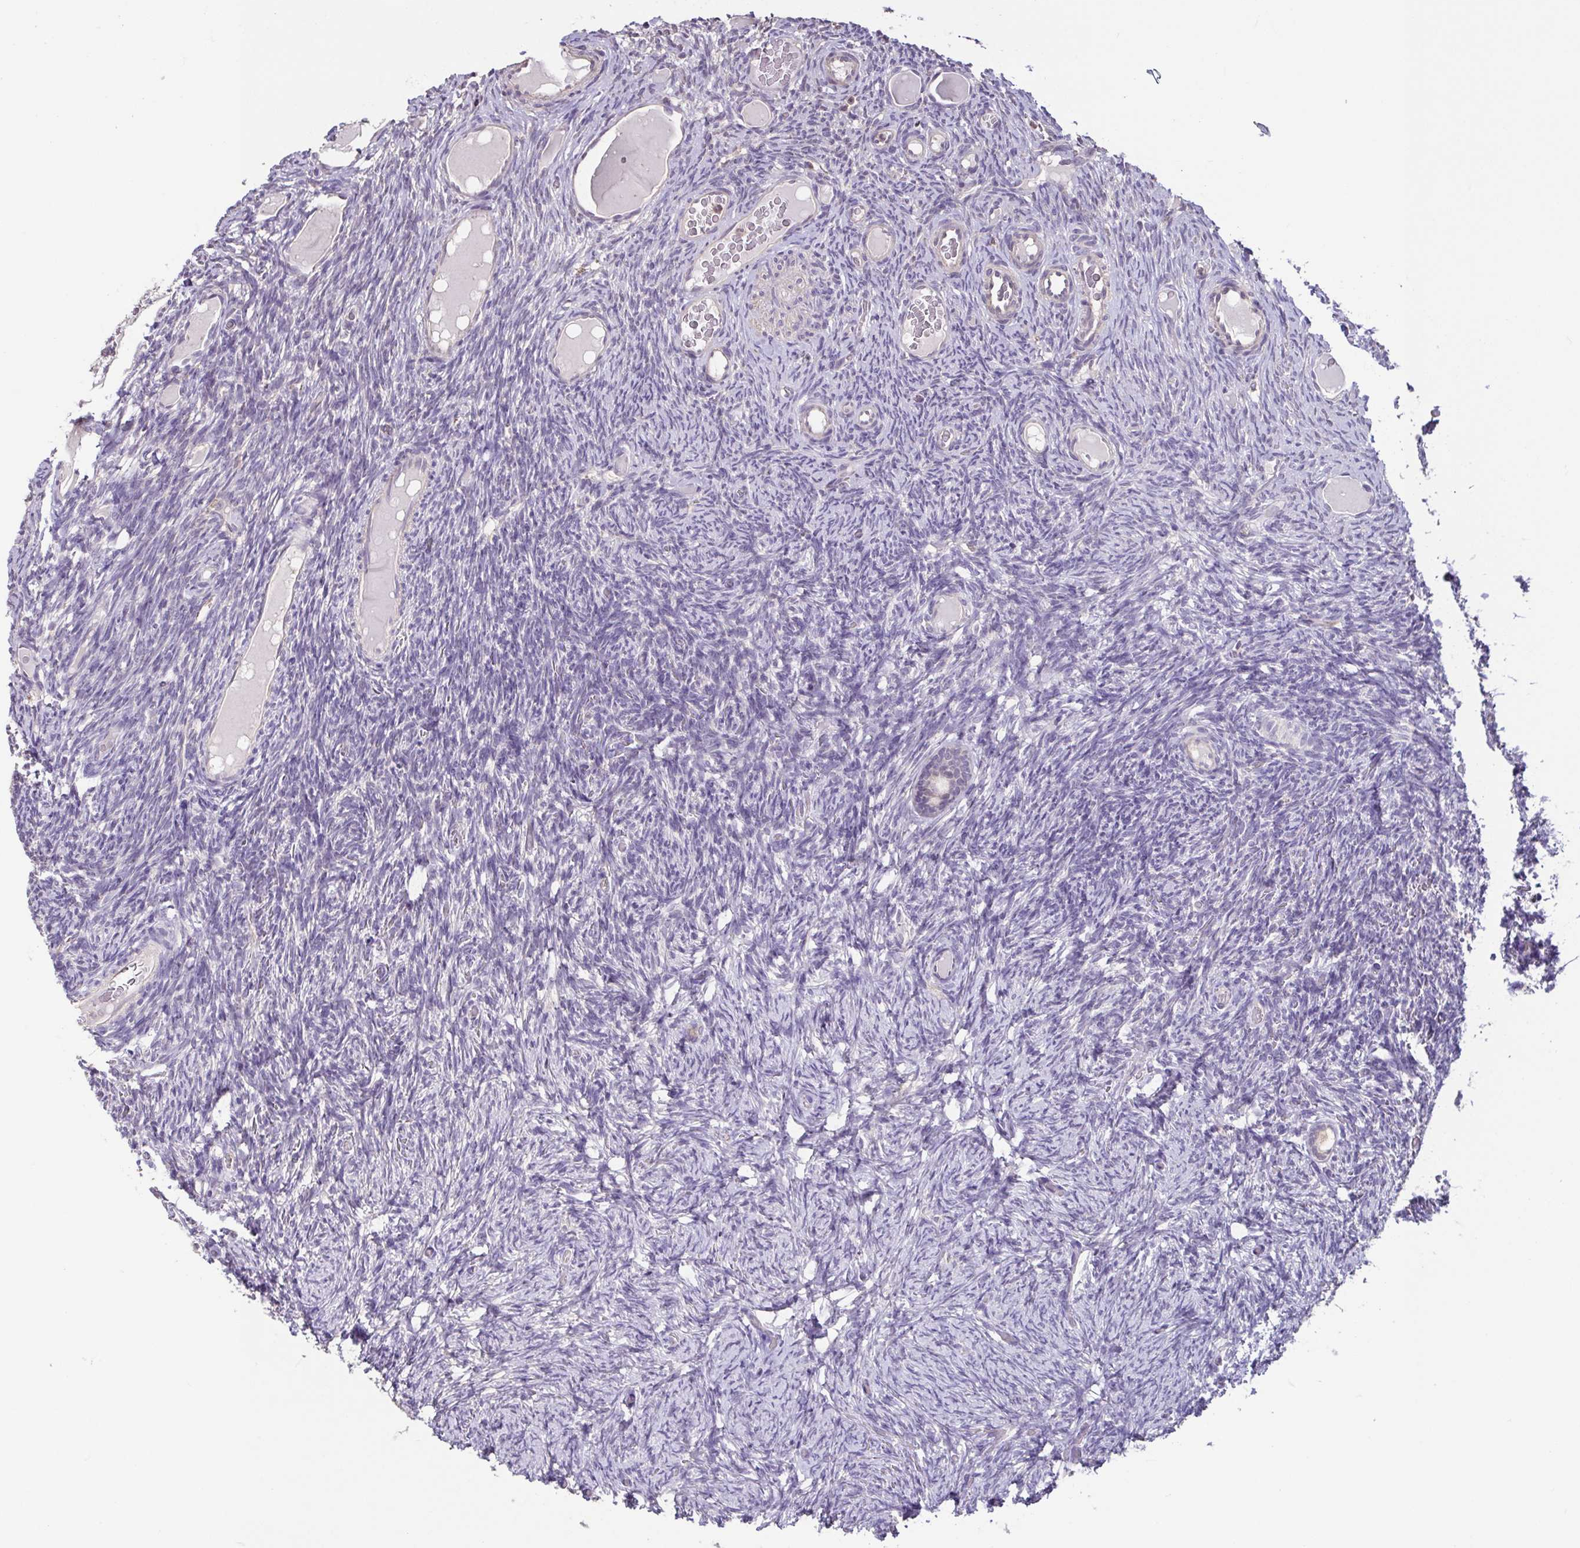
{"staining": {"intensity": "negative", "quantity": "none", "location": "none"}, "tissue": "ovary", "cell_type": "Follicle cells", "image_type": "normal", "snomed": [{"axis": "morphology", "description": "Normal tissue, NOS"}, {"axis": "topography", "description": "Ovary"}], "caption": "This is an IHC image of normal ovary. There is no staining in follicle cells.", "gene": "ACTRT2", "patient": {"sex": "female", "age": 34}}